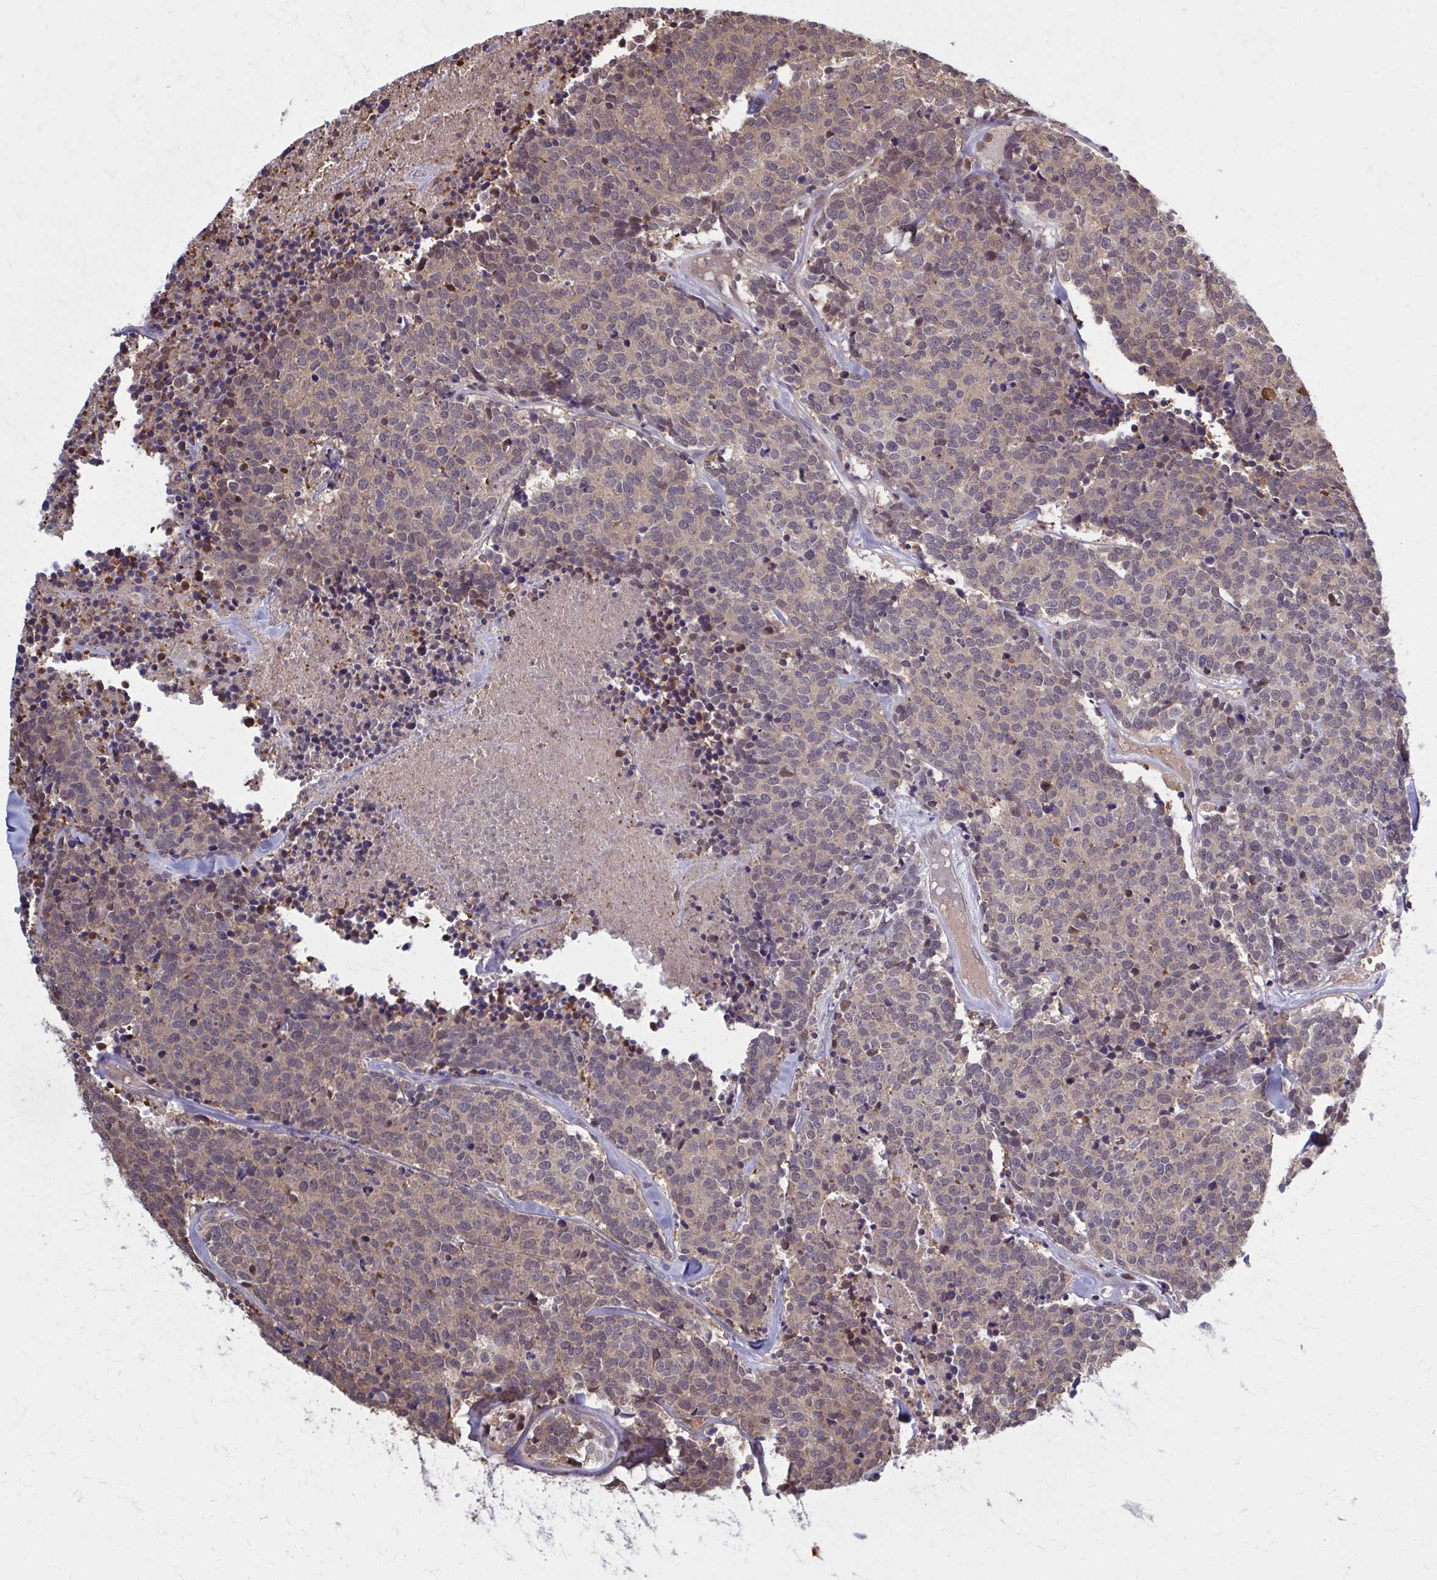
{"staining": {"intensity": "weak", "quantity": "25%-75%", "location": "cytoplasmic/membranous"}, "tissue": "carcinoid", "cell_type": "Tumor cells", "image_type": "cancer", "snomed": [{"axis": "morphology", "description": "Carcinoid, malignant, NOS"}, {"axis": "topography", "description": "Skin"}], "caption": "Protein staining of carcinoid tissue displays weak cytoplasmic/membranous positivity in about 25%-75% of tumor cells. (DAB IHC, brown staining for protein, blue staining for nuclei).", "gene": "MDH1", "patient": {"sex": "female", "age": 79}}